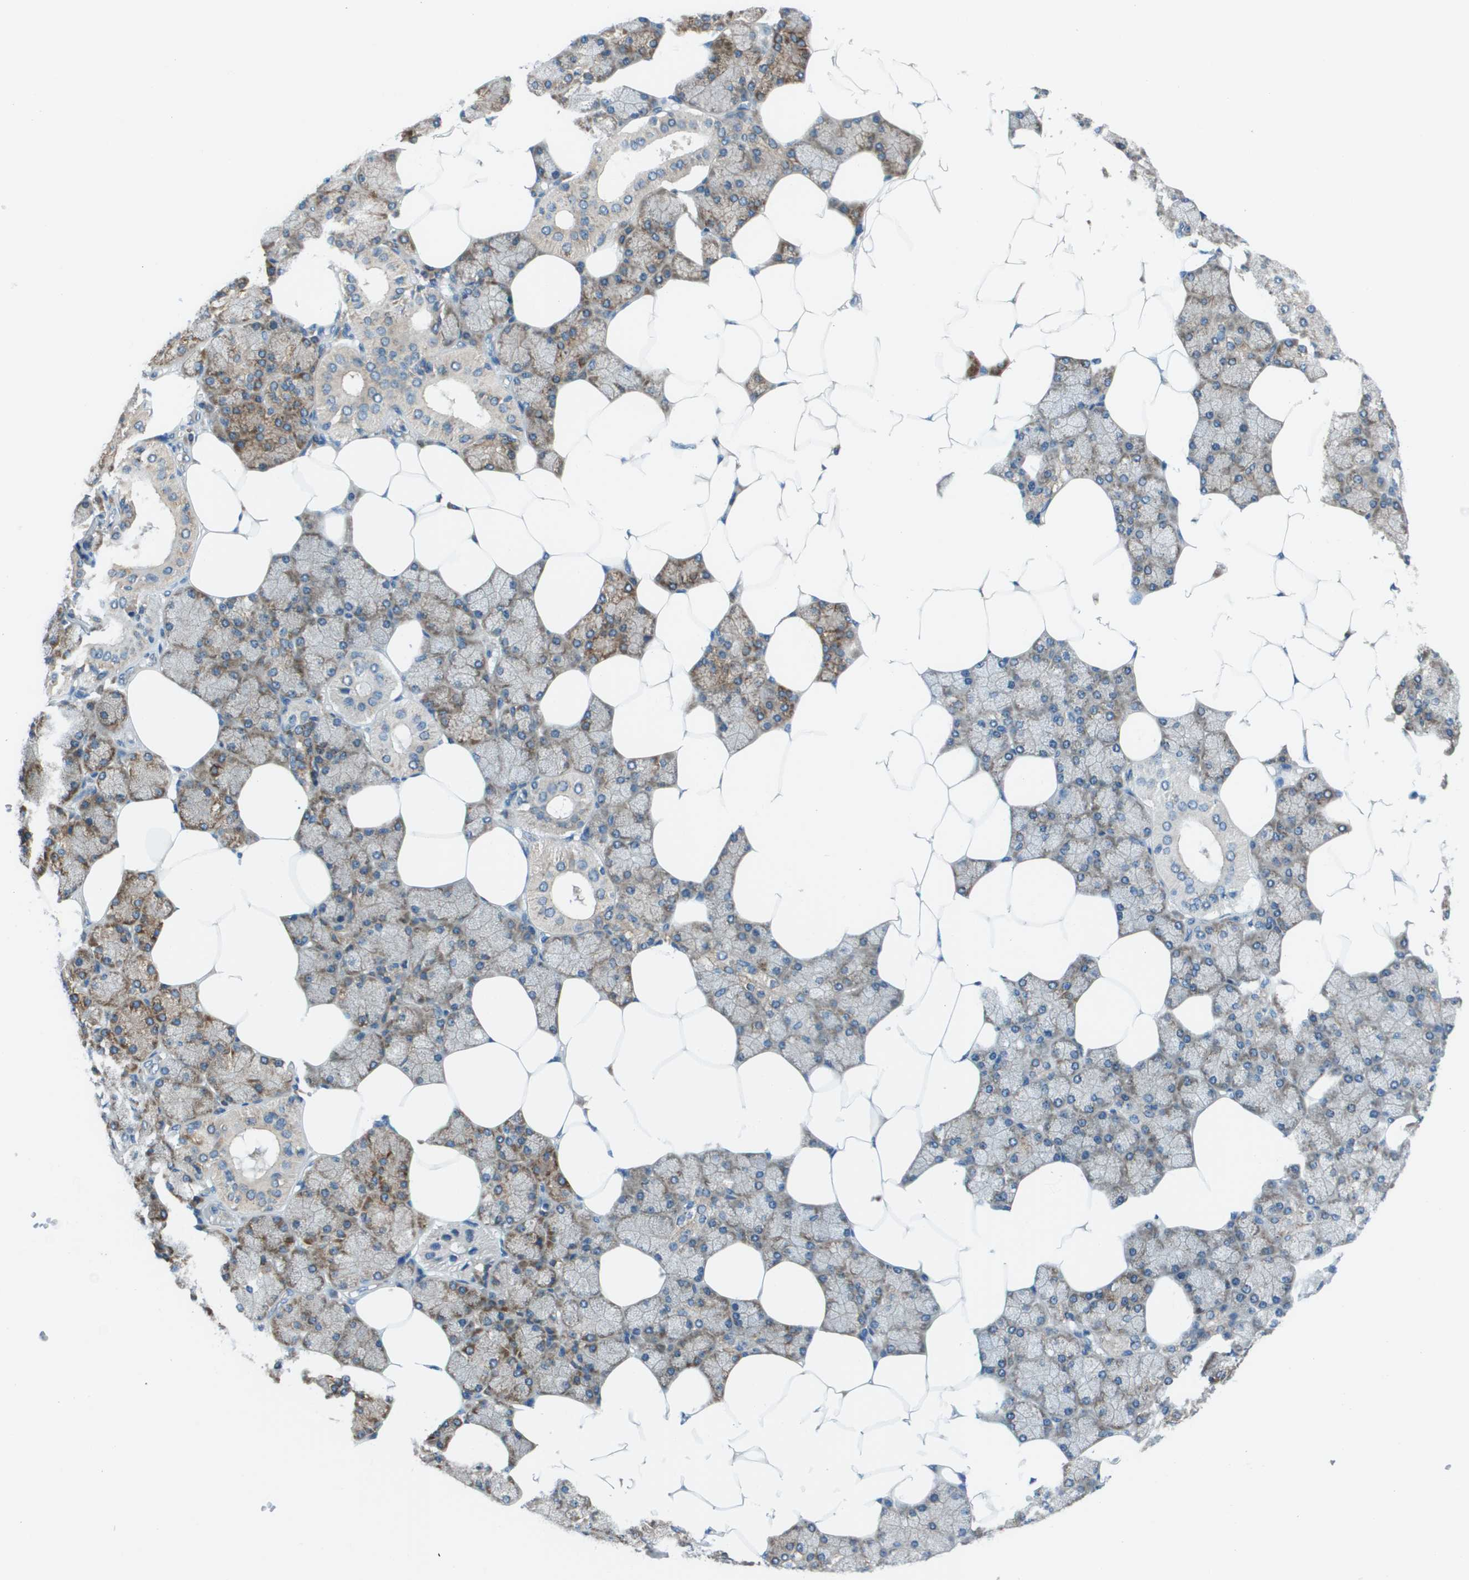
{"staining": {"intensity": "strong", "quantity": "25%-75%", "location": "cytoplasmic/membranous"}, "tissue": "salivary gland", "cell_type": "Glandular cells", "image_type": "normal", "snomed": [{"axis": "morphology", "description": "Normal tissue, NOS"}, {"axis": "topography", "description": "Salivary gland"}], "caption": "Brown immunohistochemical staining in benign human salivary gland displays strong cytoplasmic/membranous expression in about 25%-75% of glandular cells.", "gene": "ARFGAP2", "patient": {"sex": "male", "age": 62}}